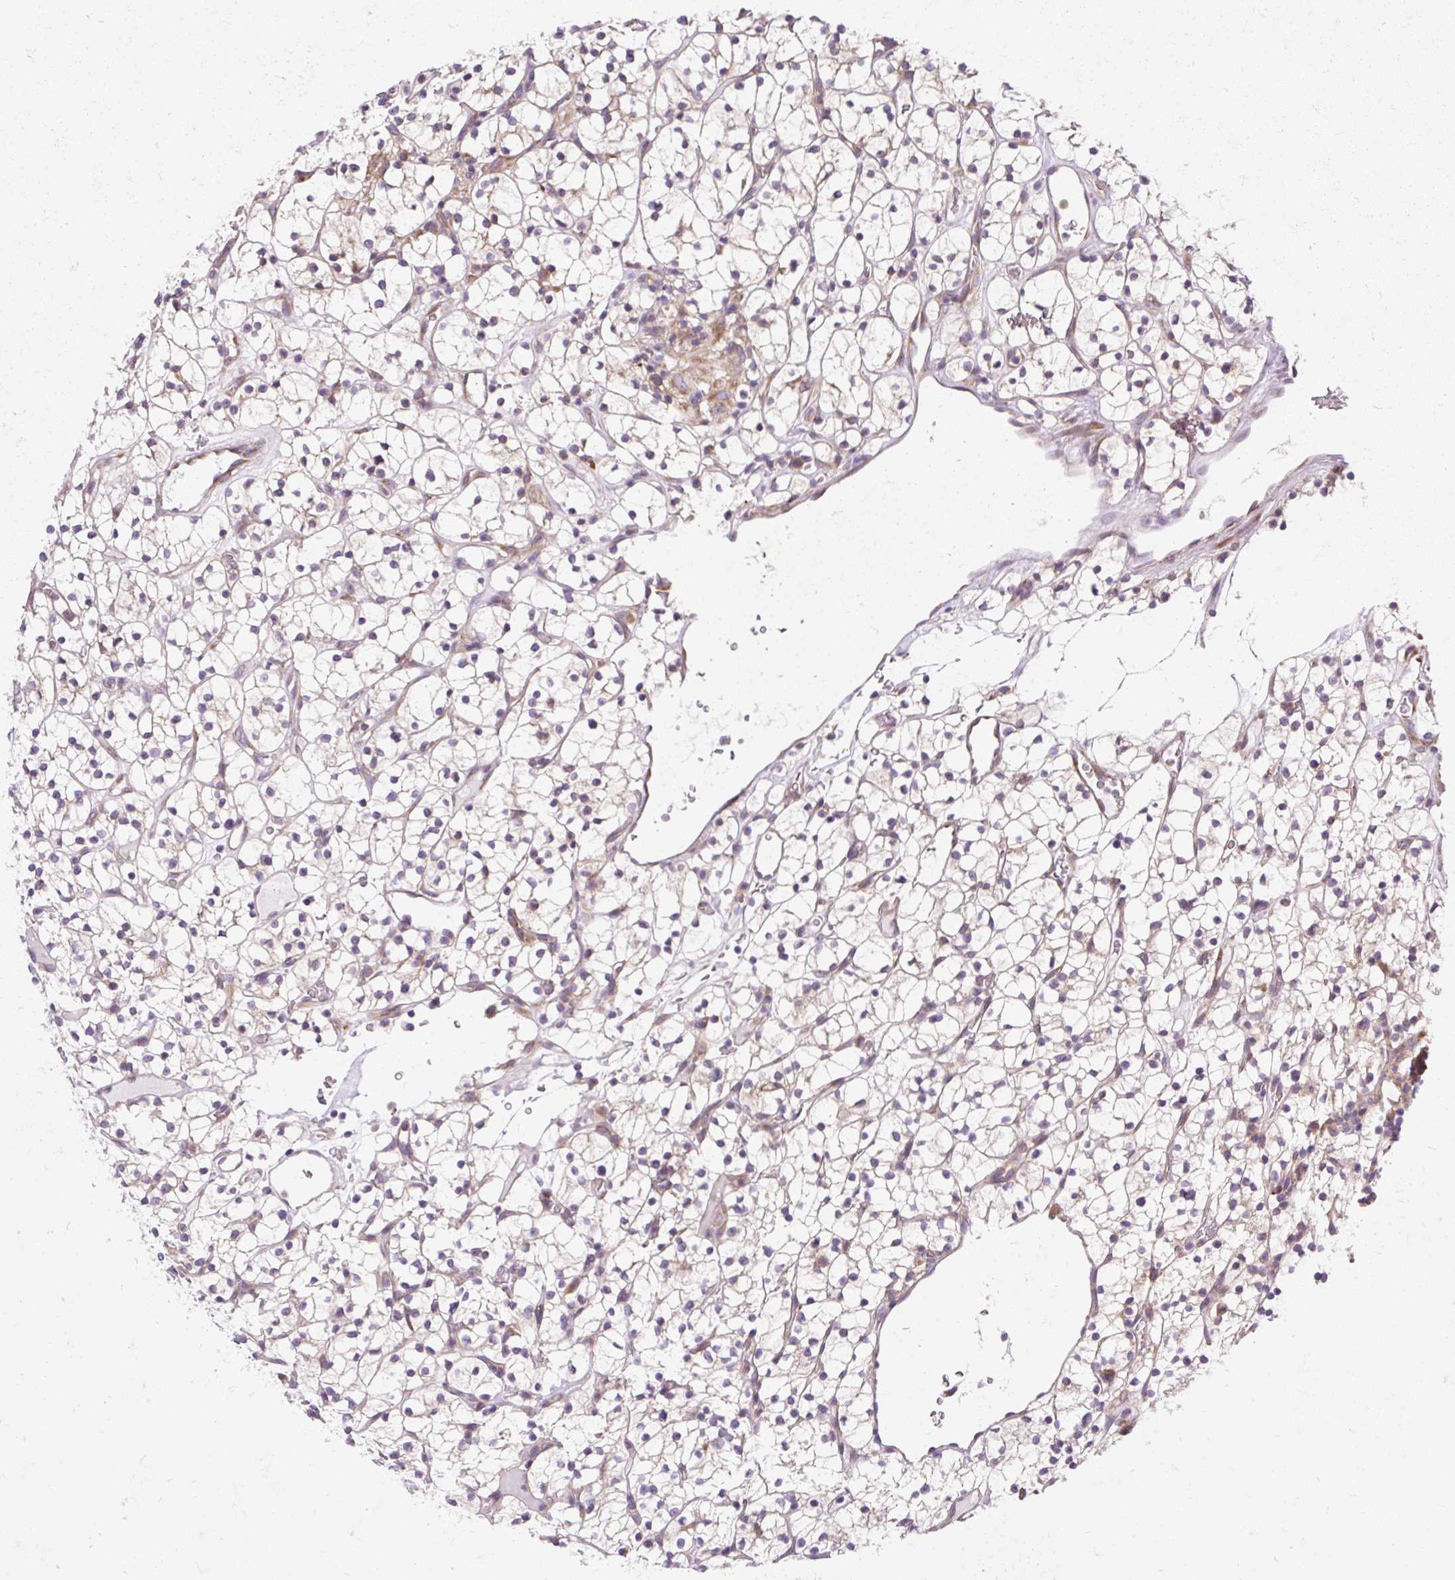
{"staining": {"intensity": "negative", "quantity": "none", "location": "none"}, "tissue": "renal cancer", "cell_type": "Tumor cells", "image_type": "cancer", "snomed": [{"axis": "morphology", "description": "Adenocarcinoma, NOS"}, {"axis": "topography", "description": "Kidney"}], "caption": "The photomicrograph exhibits no significant expression in tumor cells of adenocarcinoma (renal).", "gene": "GPR45", "patient": {"sex": "female", "age": 64}}